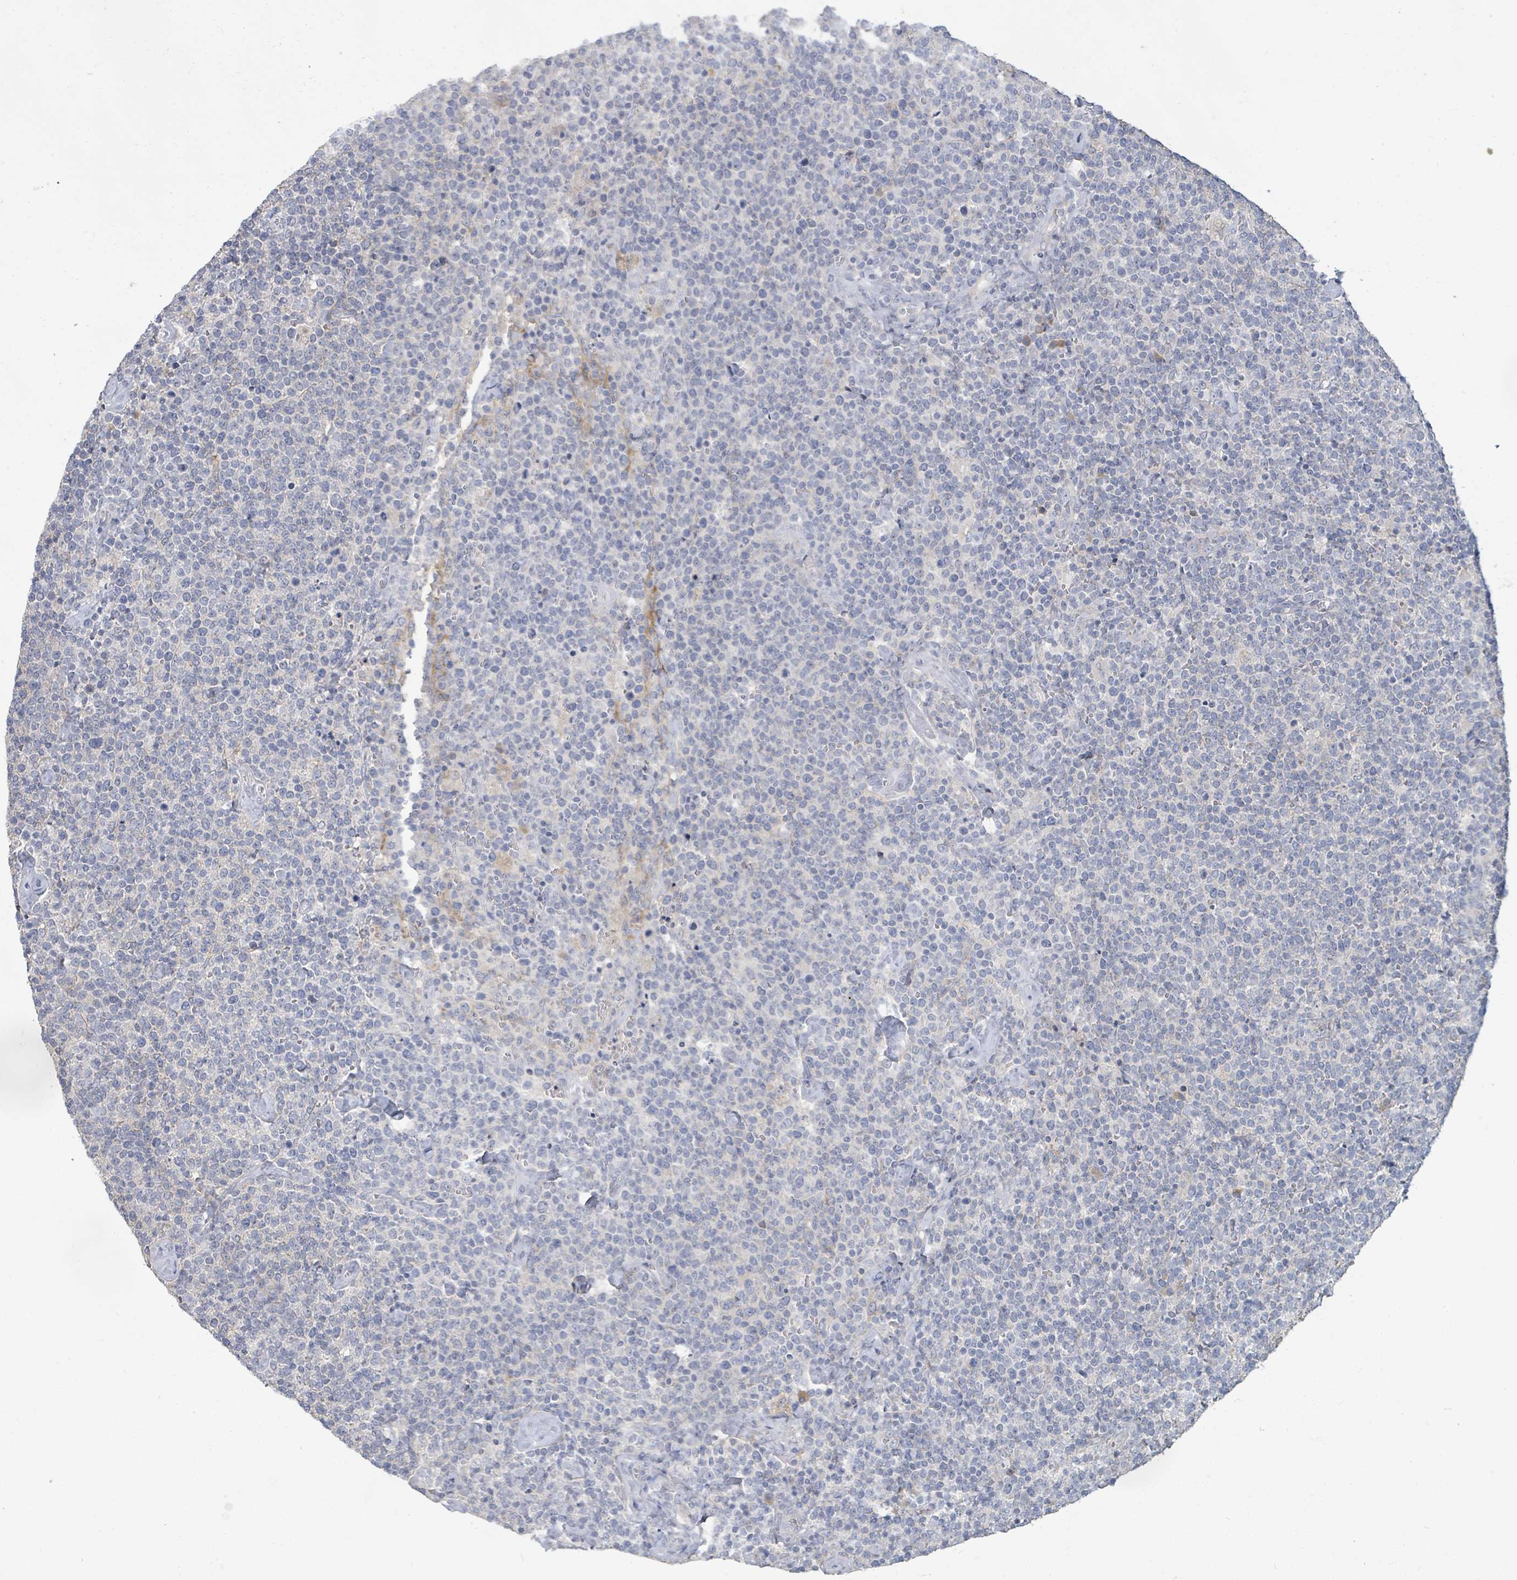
{"staining": {"intensity": "negative", "quantity": "none", "location": "none"}, "tissue": "lymphoma", "cell_type": "Tumor cells", "image_type": "cancer", "snomed": [{"axis": "morphology", "description": "Malignant lymphoma, non-Hodgkin's type, High grade"}, {"axis": "topography", "description": "Lymph node"}], "caption": "Immunohistochemistry photomicrograph of lymphoma stained for a protein (brown), which shows no expression in tumor cells. Nuclei are stained in blue.", "gene": "KCNS2", "patient": {"sex": "male", "age": 61}}